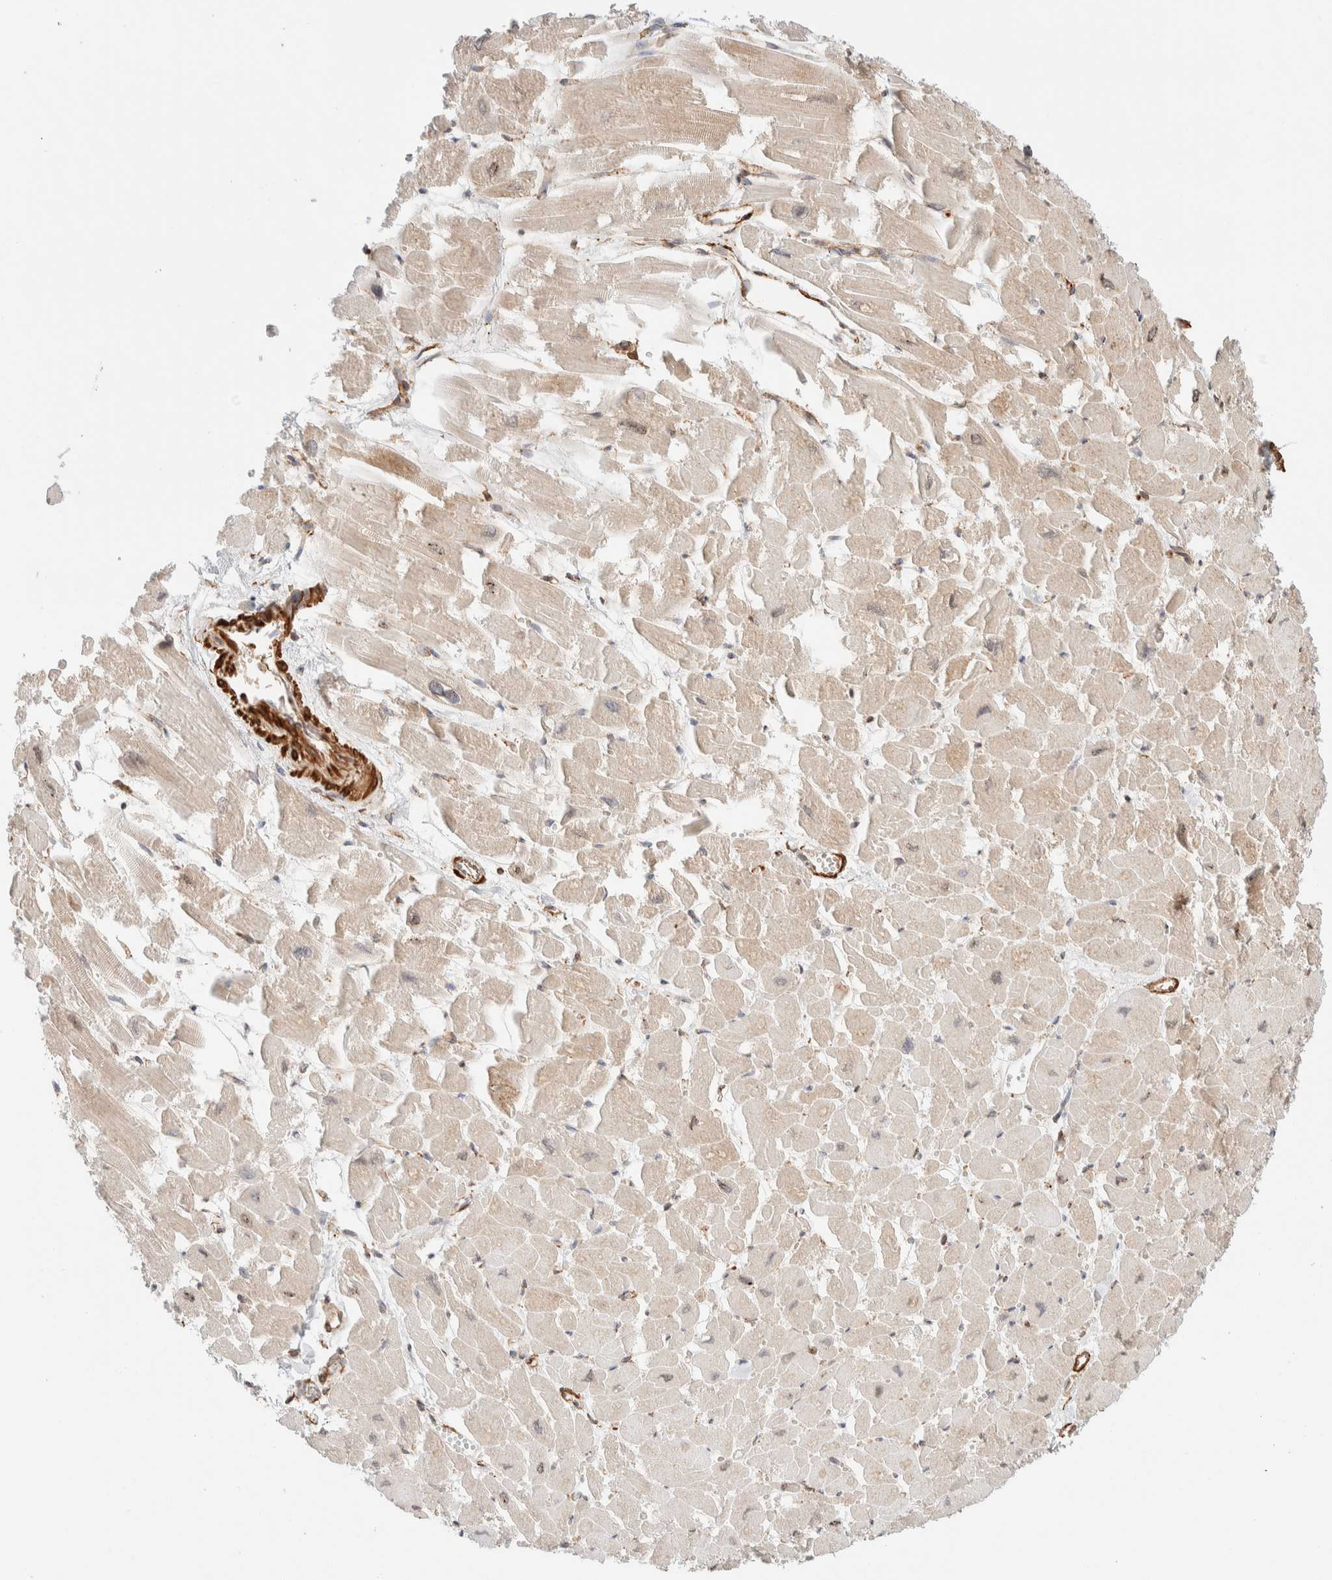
{"staining": {"intensity": "weak", "quantity": "25%-75%", "location": "cytoplasmic/membranous,nuclear"}, "tissue": "heart muscle", "cell_type": "Cardiomyocytes", "image_type": "normal", "snomed": [{"axis": "morphology", "description": "Normal tissue, NOS"}, {"axis": "topography", "description": "Heart"}], "caption": "An immunohistochemistry image of benign tissue is shown. Protein staining in brown highlights weak cytoplasmic/membranous,nuclear positivity in heart muscle within cardiomyocytes. Using DAB (3,3'-diaminobenzidine) (brown) and hematoxylin (blue) stains, captured at high magnification using brightfield microscopy.", "gene": "INTS1", "patient": {"sex": "male", "age": 54}}